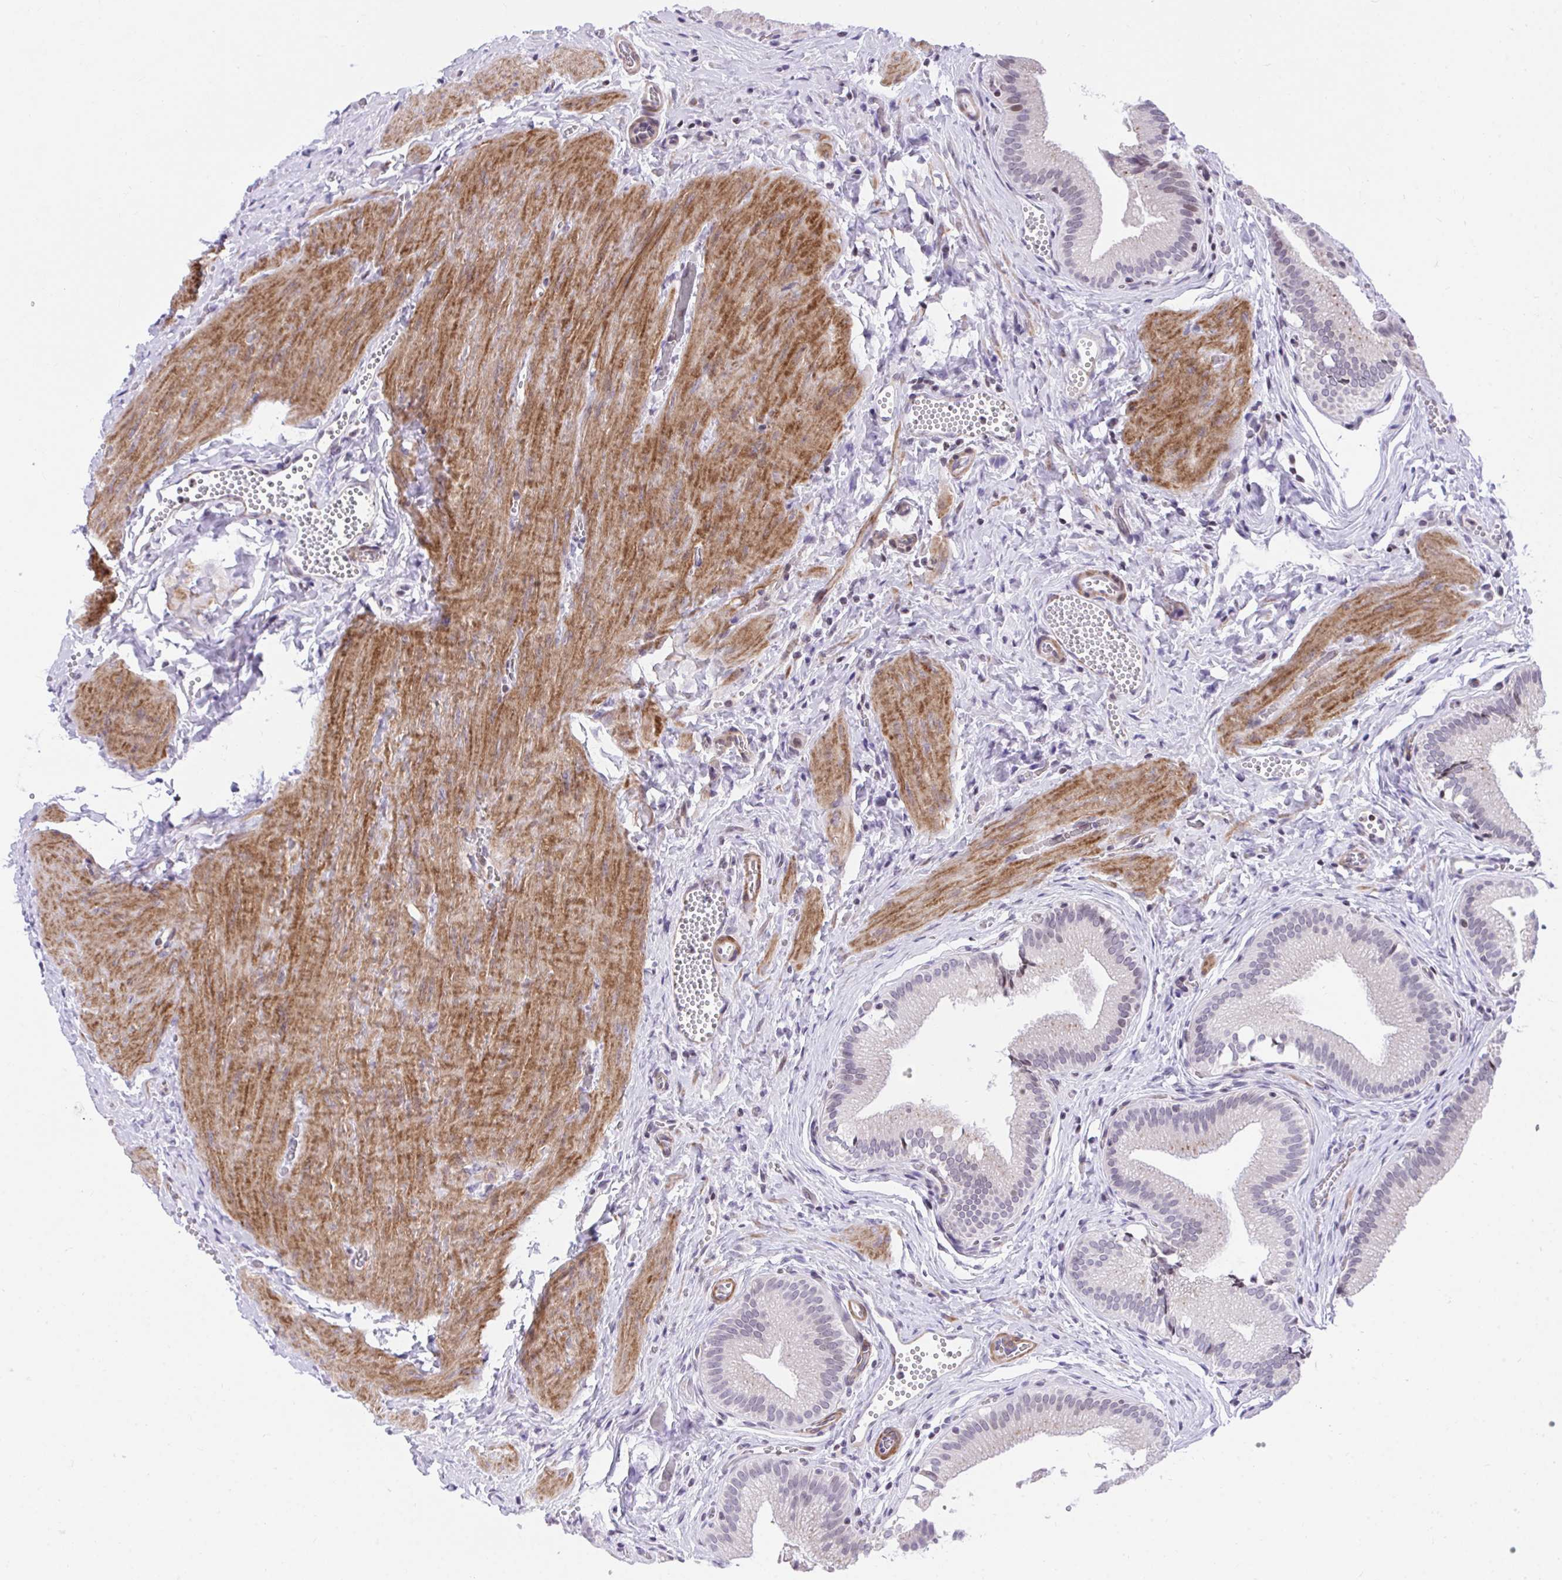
{"staining": {"intensity": "negative", "quantity": "none", "location": "none"}, "tissue": "gallbladder", "cell_type": "Glandular cells", "image_type": "normal", "snomed": [{"axis": "morphology", "description": "Normal tissue, NOS"}, {"axis": "topography", "description": "Gallbladder"}], "caption": "Immunohistochemistry (IHC) histopathology image of unremarkable gallbladder: human gallbladder stained with DAB (3,3'-diaminobenzidine) exhibits no significant protein expression in glandular cells. (DAB (3,3'-diaminobenzidine) immunohistochemistry (IHC) visualized using brightfield microscopy, high magnification).", "gene": "KCNN4", "patient": {"sex": "male", "age": 17}}